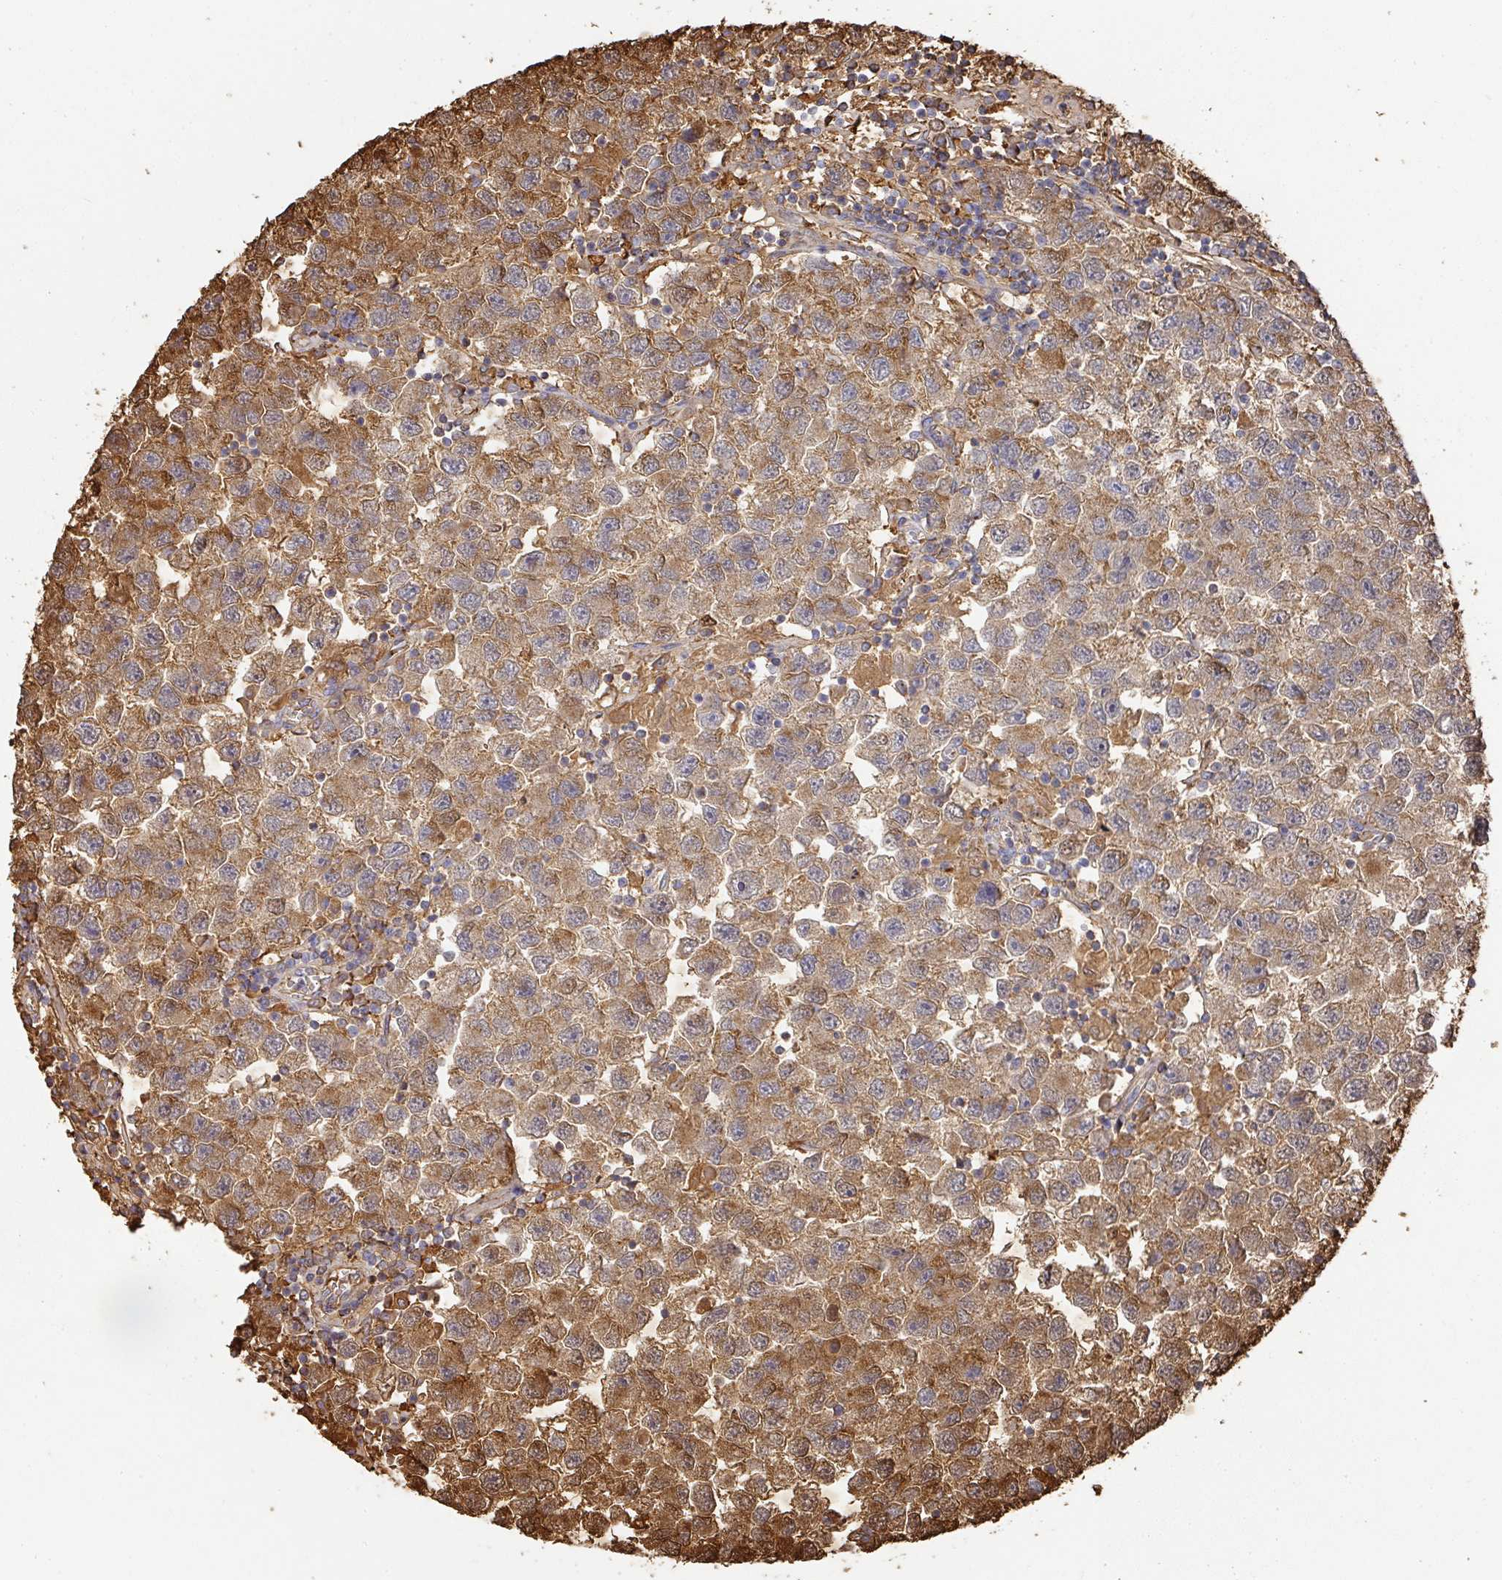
{"staining": {"intensity": "moderate", "quantity": ">75%", "location": "cytoplasmic/membranous"}, "tissue": "testis cancer", "cell_type": "Tumor cells", "image_type": "cancer", "snomed": [{"axis": "morphology", "description": "Seminoma, NOS"}, {"axis": "topography", "description": "Testis"}], "caption": "A medium amount of moderate cytoplasmic/membranous staining is seen in about >75% of tumor cells in testis cancer tissue.", "gene": "ALB", "patient": {"sex": "male", "age": 26}}